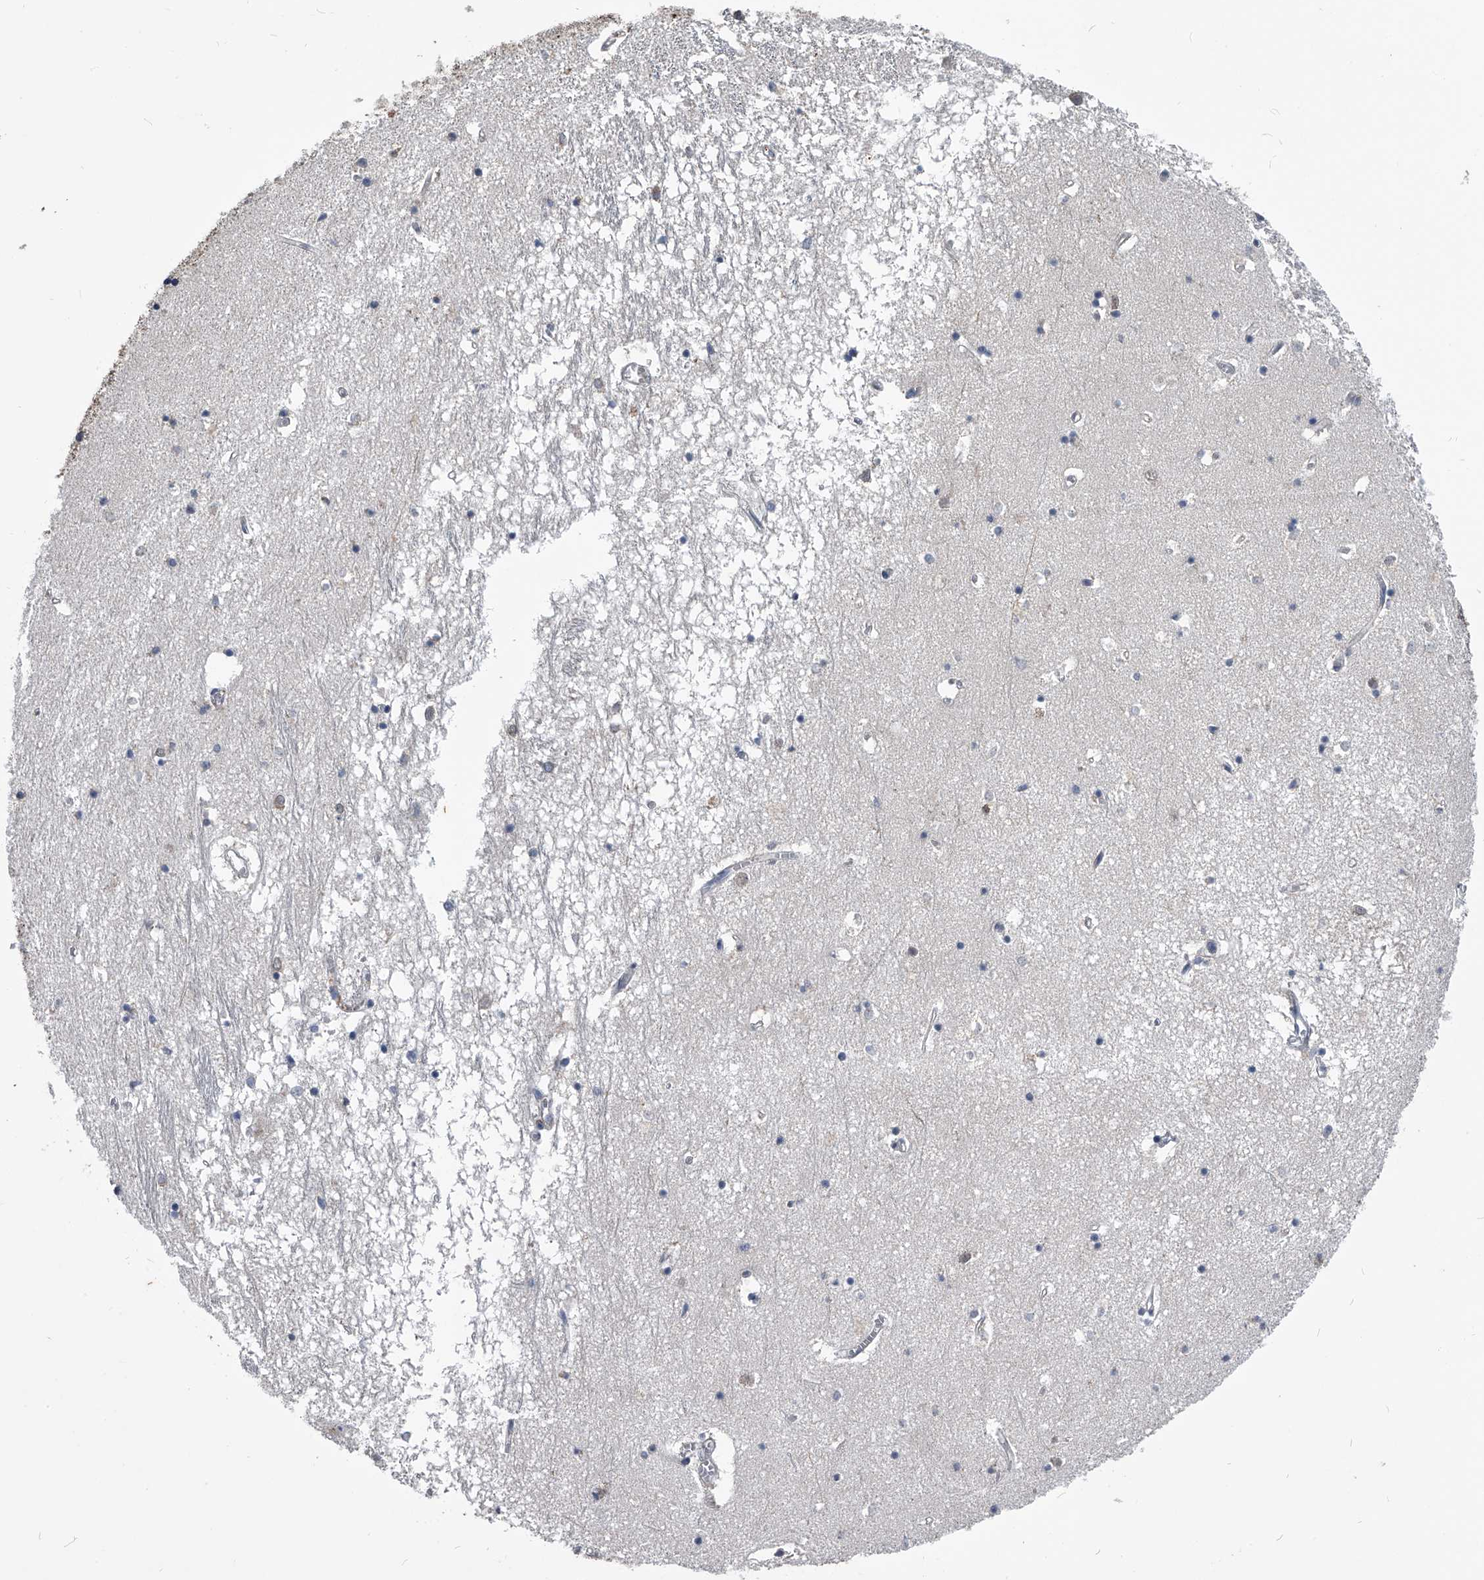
{"staining": {"intensity": "moderate", "quantity": "<25%", "location": "cytoplasmic/membranous"}, "tissue": "hippocampus", "cell_type": "Glial cells", "image_type": "normal", "snomed": [{"axis": "morphology", "description": "Normal tissue, NOS"}, {"axis": "topography", "description": "Hippocampus"}], "caption": "Immunohistochemical staining of unremarkable human hippocampus displays low levels of moderate cytoplasmic/membranous positivity in approximately <25% of glial cells.", "gene": "OAT", "patient": {"sex": "male", "age": 70}}